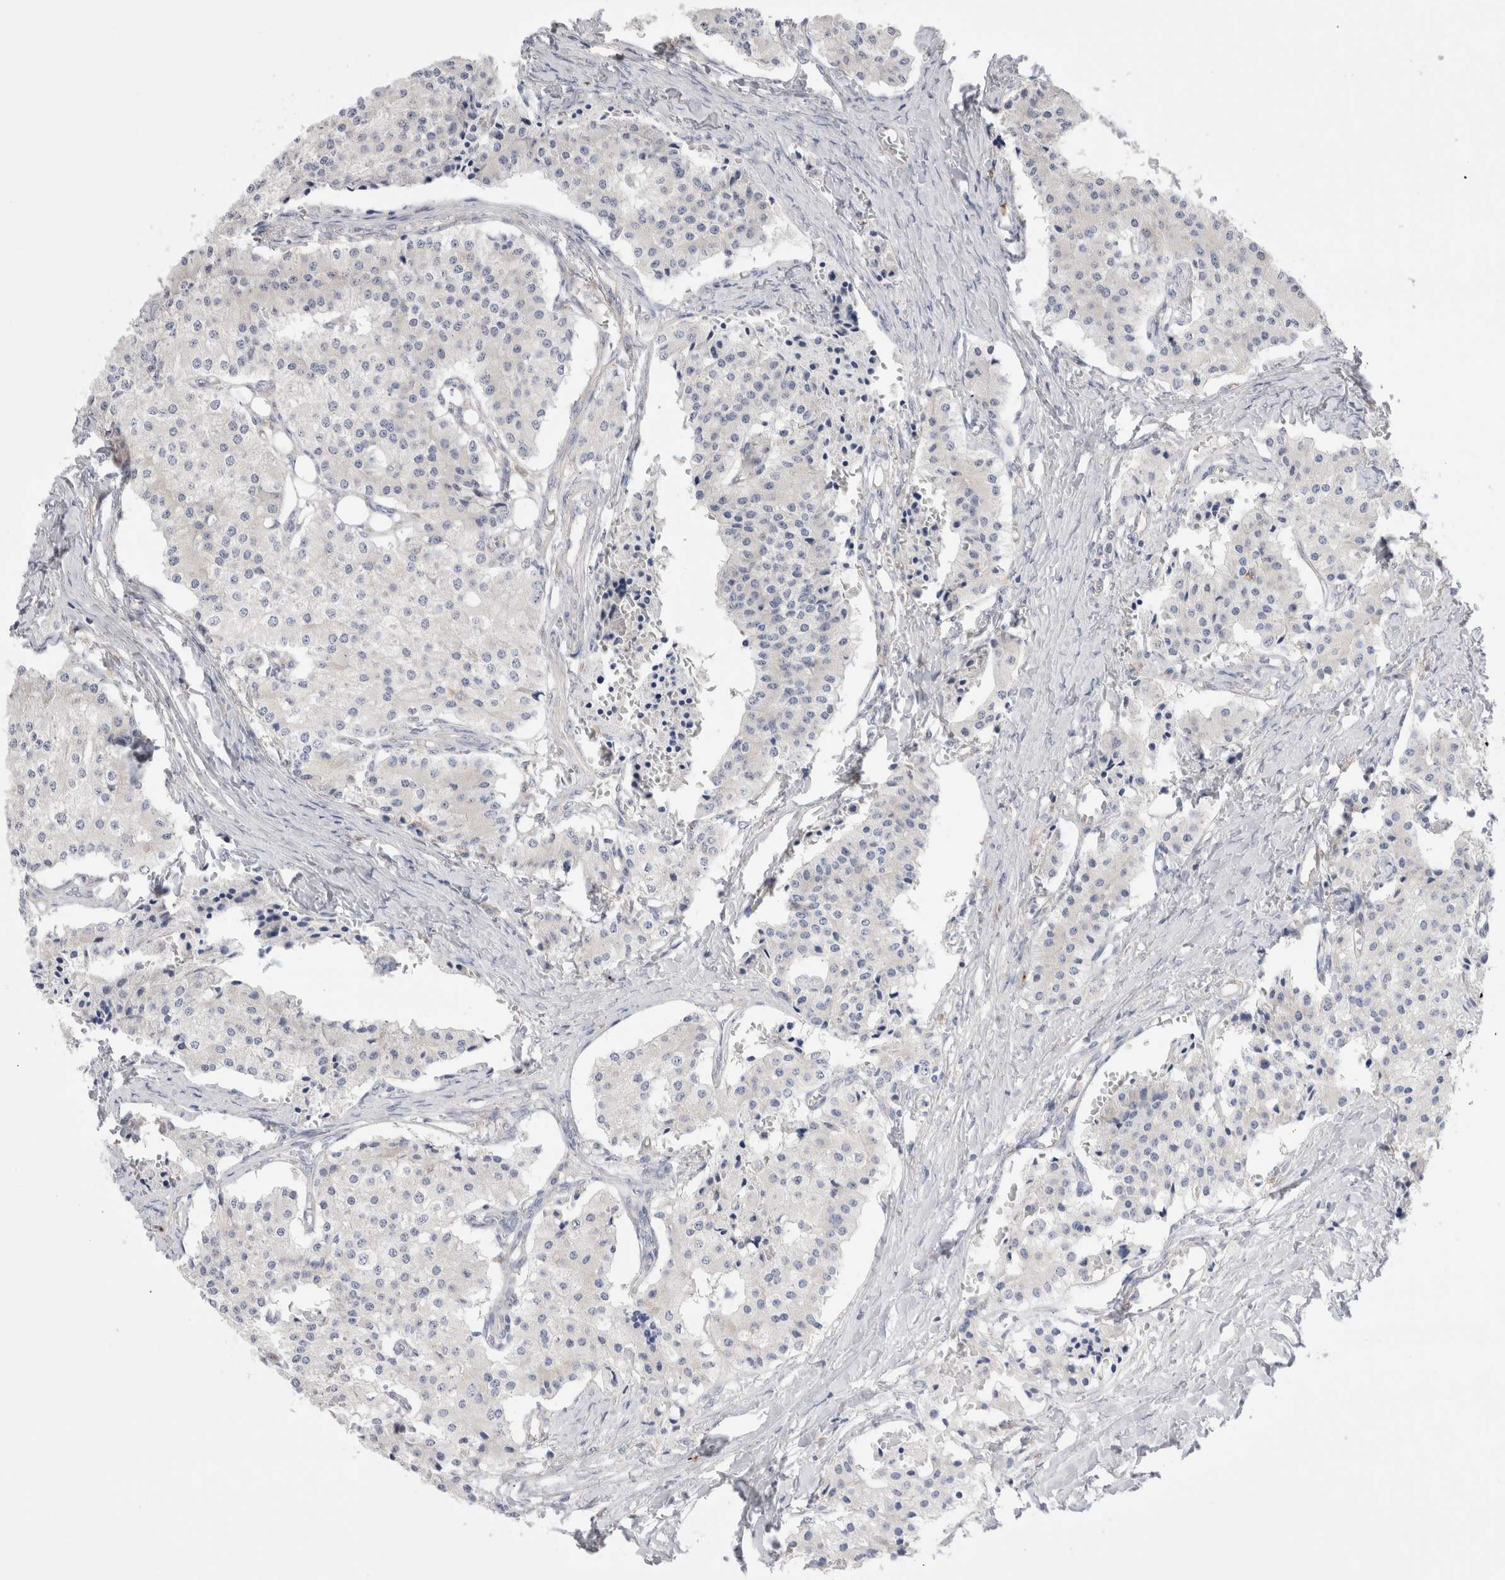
{"staining": {"intensity": "negative", "quantity": "none", "location": "none"}, "tissue": "carcinoid", "cell_type": "Tumor cells", "image_type": "cancer", "snomed": [{"axis": "morphology", "description": "Carcinoid, malignant, NOS"}, {"axis": "topography", "description": "Colon"}], "caption": "The histopathology image displays no significant positivity in tumor cells of carcinoid (malignant).", "gene": "RBM12B", "patient": {"sex": "female", "age": 52}}